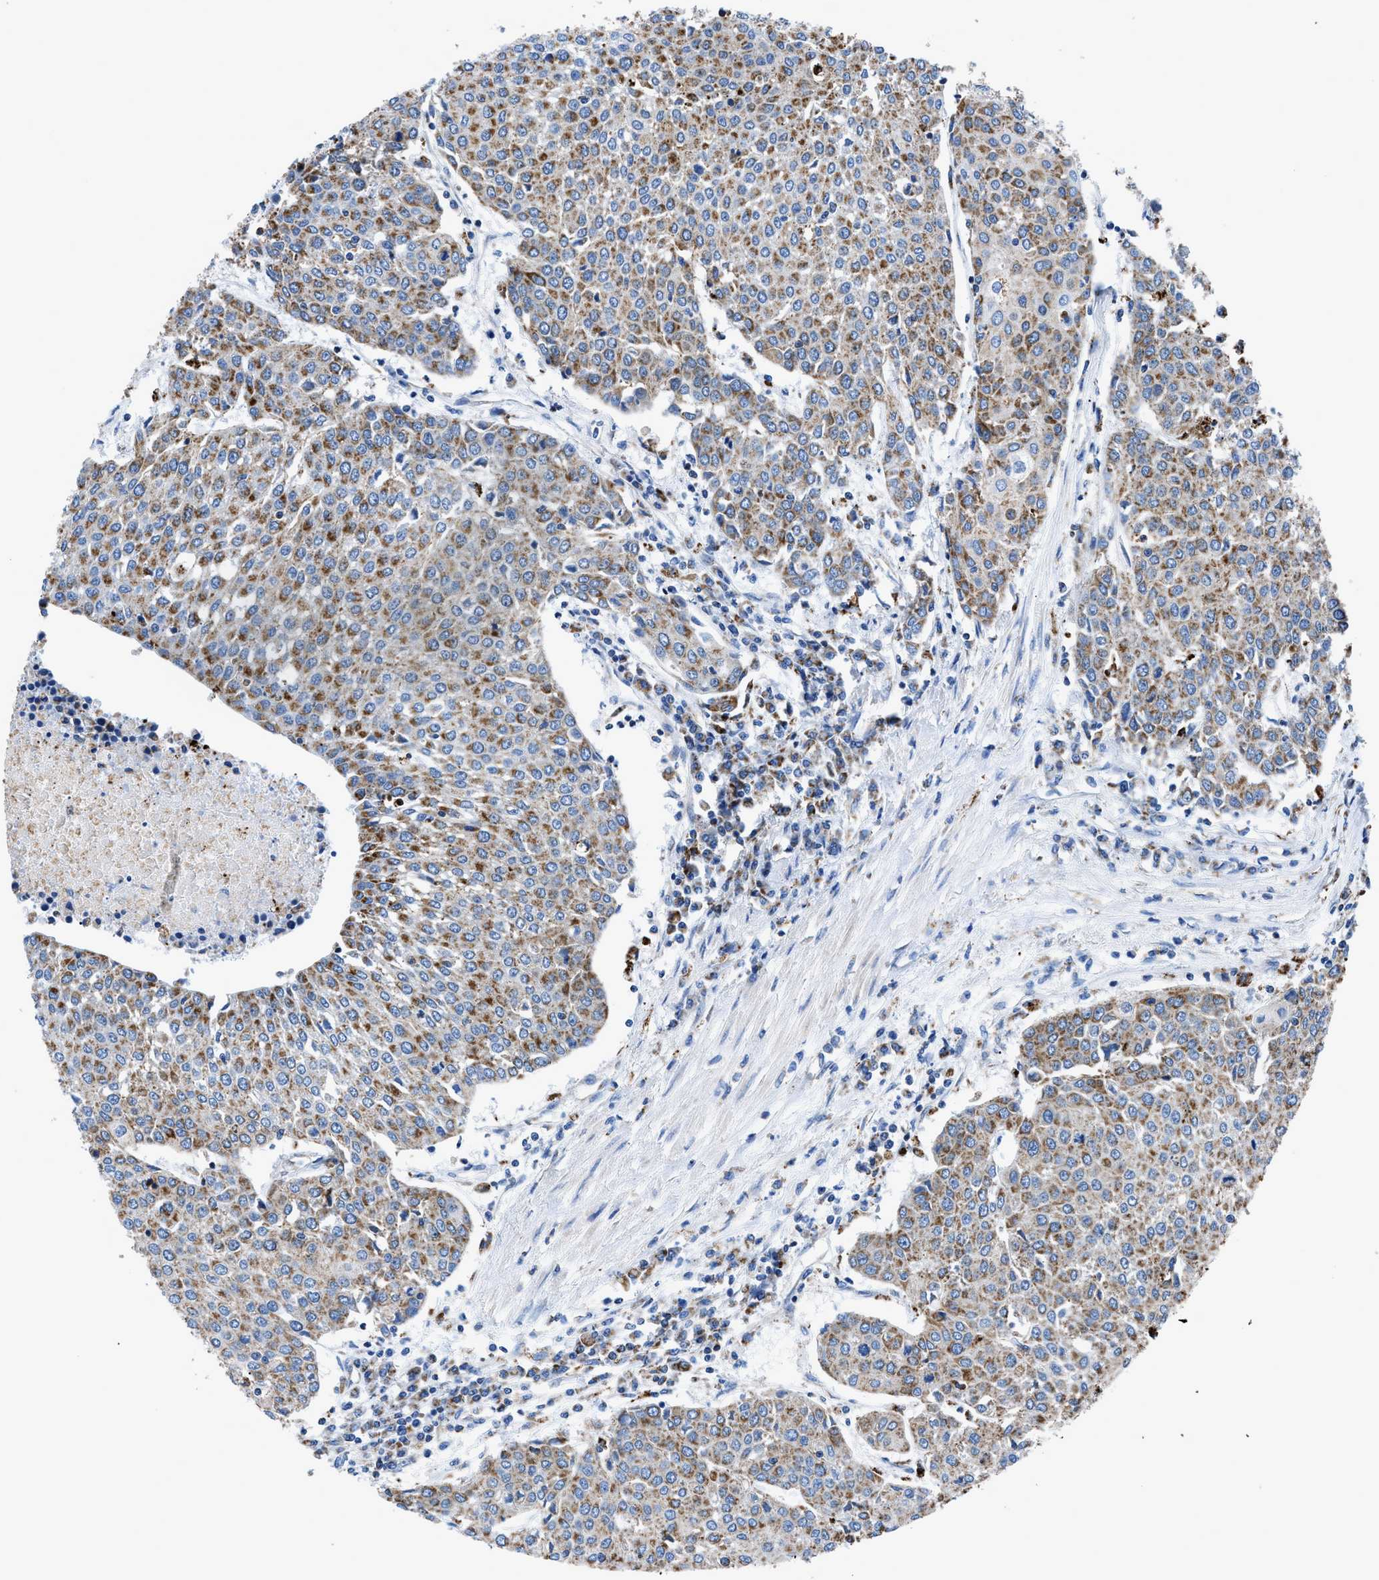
{"staining": {"intensity": "moderate", "quantity": ">75%", "location": "cytoplasmic/membranous"}, "tissue": "urothelial cancer", "cell_type": "Tumor cells", "image_type": "cancer", "snomed": [{"axis": "morphology", "description": "Urothelial carcinoma, High grade"}, {"axis": "topography", "description": "Urinary bladder"}], "caption": "High-grade urothelial carcinoma stained with a protein marker demonstrates moderate staining in tumor cells.", "gene": "ZDHHC3", "patient": {"sex": "female", "age": 85}}